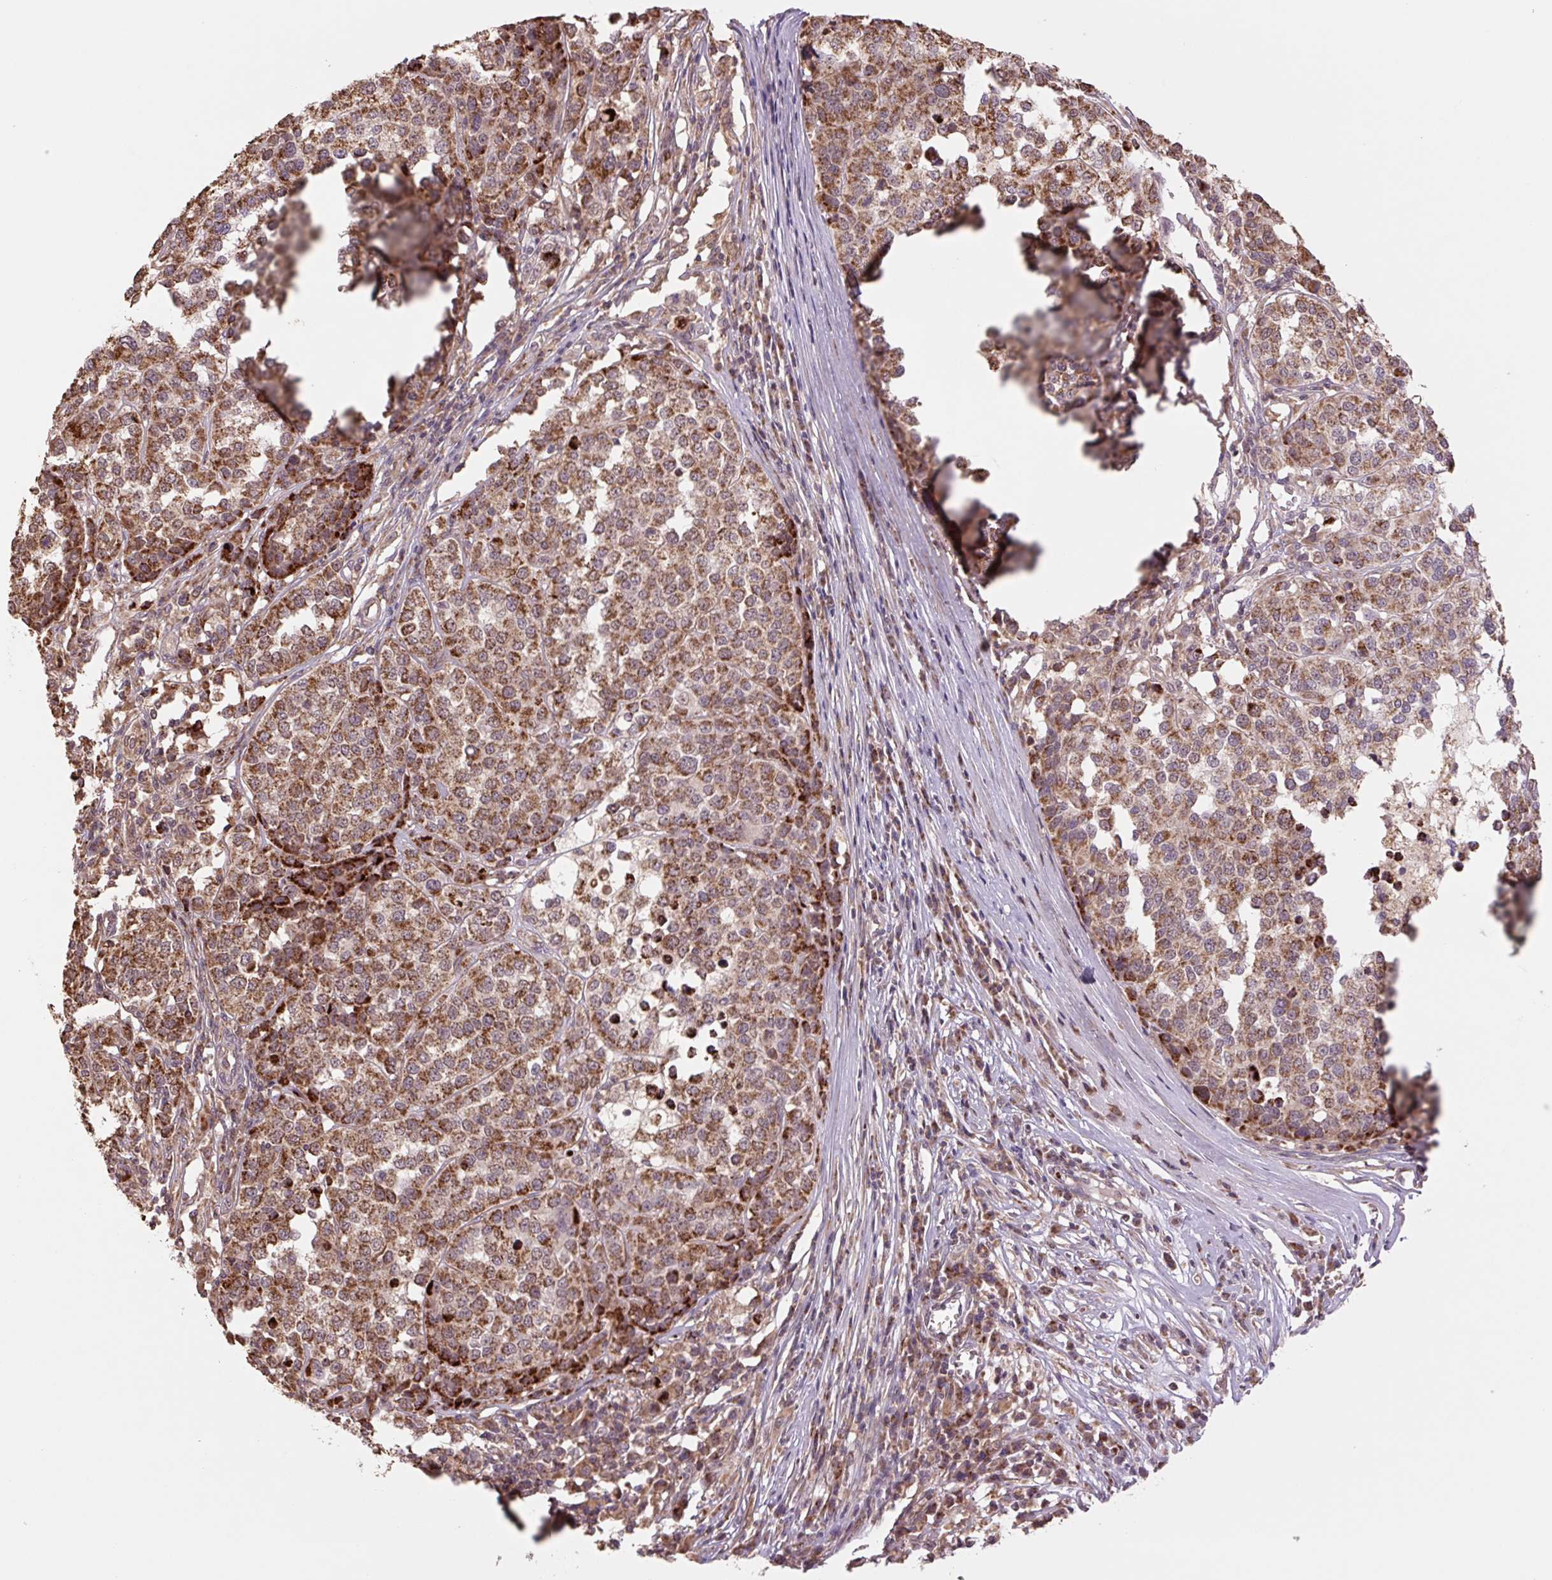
{"staining": {"intensity": "moderate", "quantity": ">75%", "location": "cytoplasmic/membranous"}, "tissue": "melanoma", "cell_type": "Tumor cells", "image_type": "cancer", "snomed": [{"axis": "morphology", "description": "Malignant melanoma, Metastatic site"}, {"axis": "topography", "description": "Lymph node"}], "caption": "Immunohistochemistry (DAB) staining of malignant melanoma (metastatic site) exhibits moderate cytoplasmic/membranous protein staining in about >75% of tumor cells.", "gene": "TMEM160", "patient": {"sex": "male", "age": 44}}